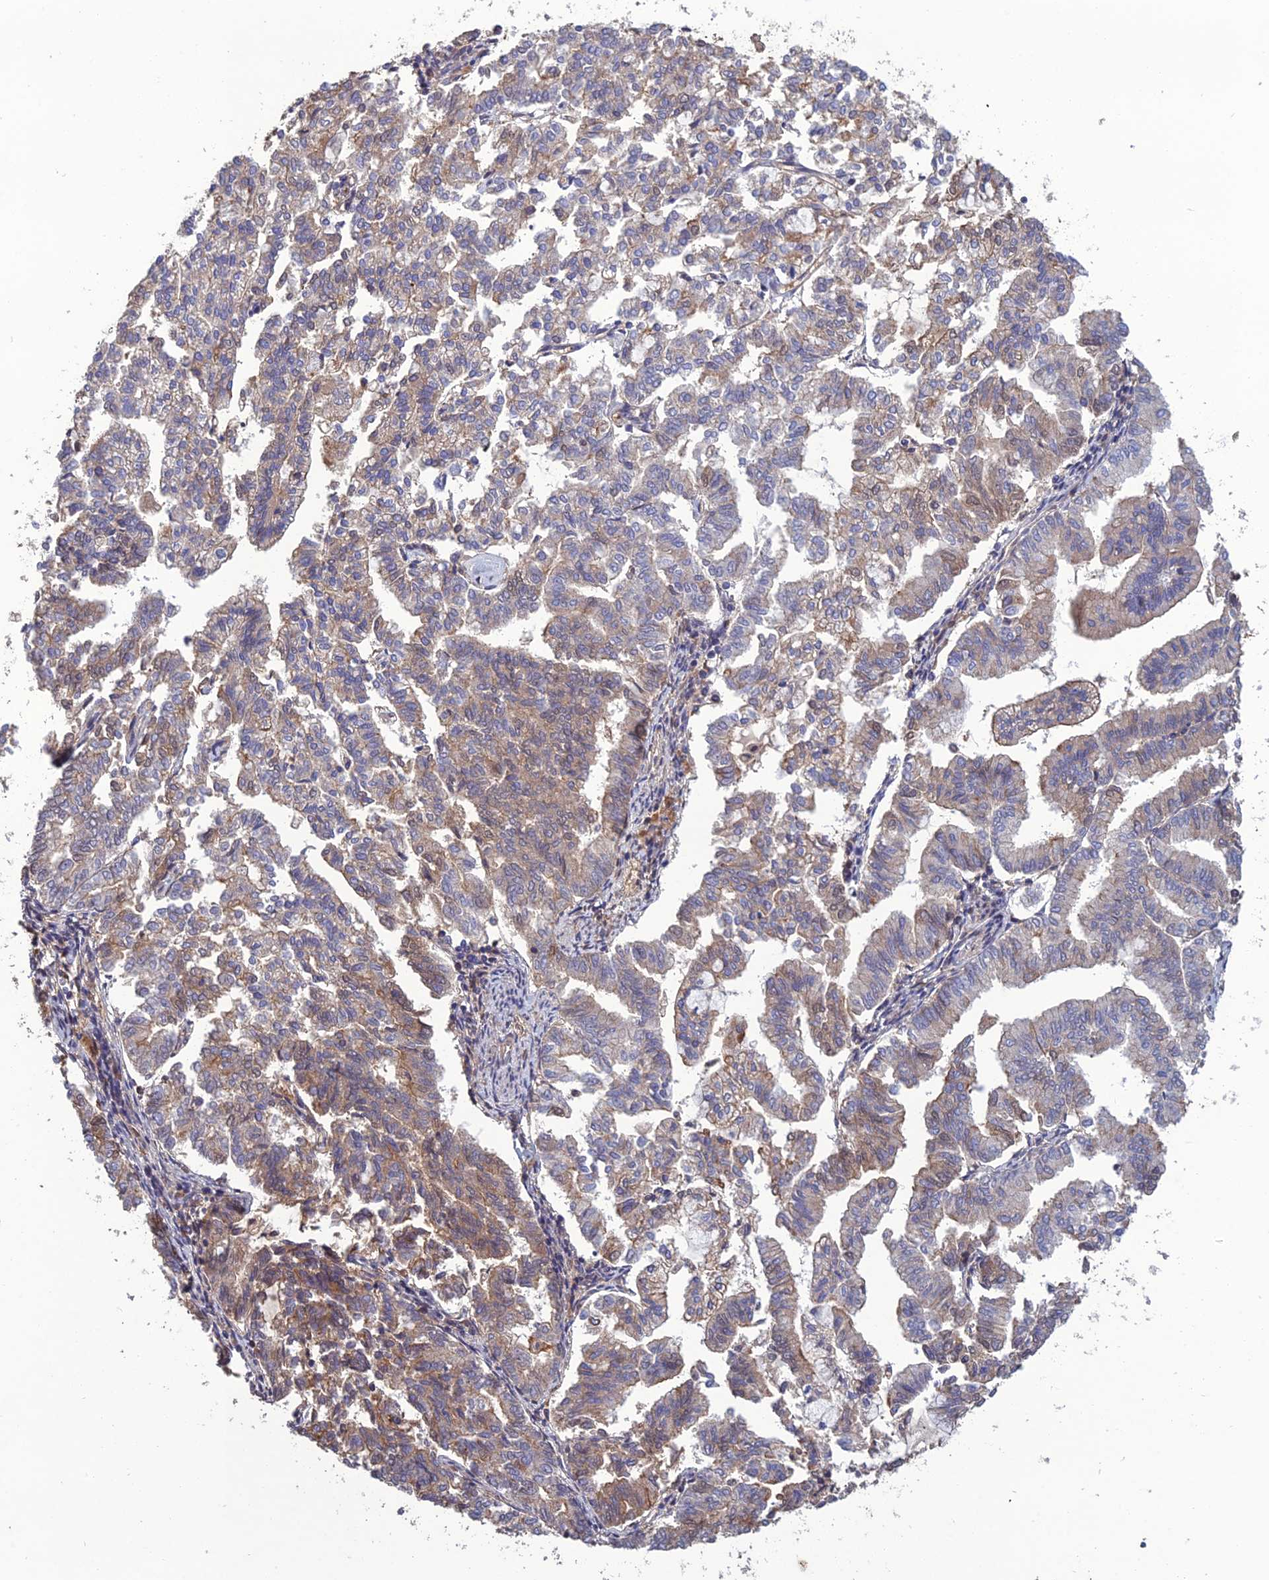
{"staining": {"intensity": "moderate", "quantity": "25%-75%", "location": "cytoplasmic/membranous"}, "tissue": "endometrial cancer", "cell_type": "Tumor cells", "image_type": "cancer", "snomed": [{"axis": "morphology", "description": "Adenocarcinoma, NOS"}, {"axis": "topography", "description": "Endometrium"}], "caption": "This is an image of immunohistochemistry staining of endometrial cancer (adenocarcinoma), which shows moderate positivity in the cytoplasmic/membranous of tumor cells.", "gene": "GALR2", "patient": {"sex": "female", "age": 79}}